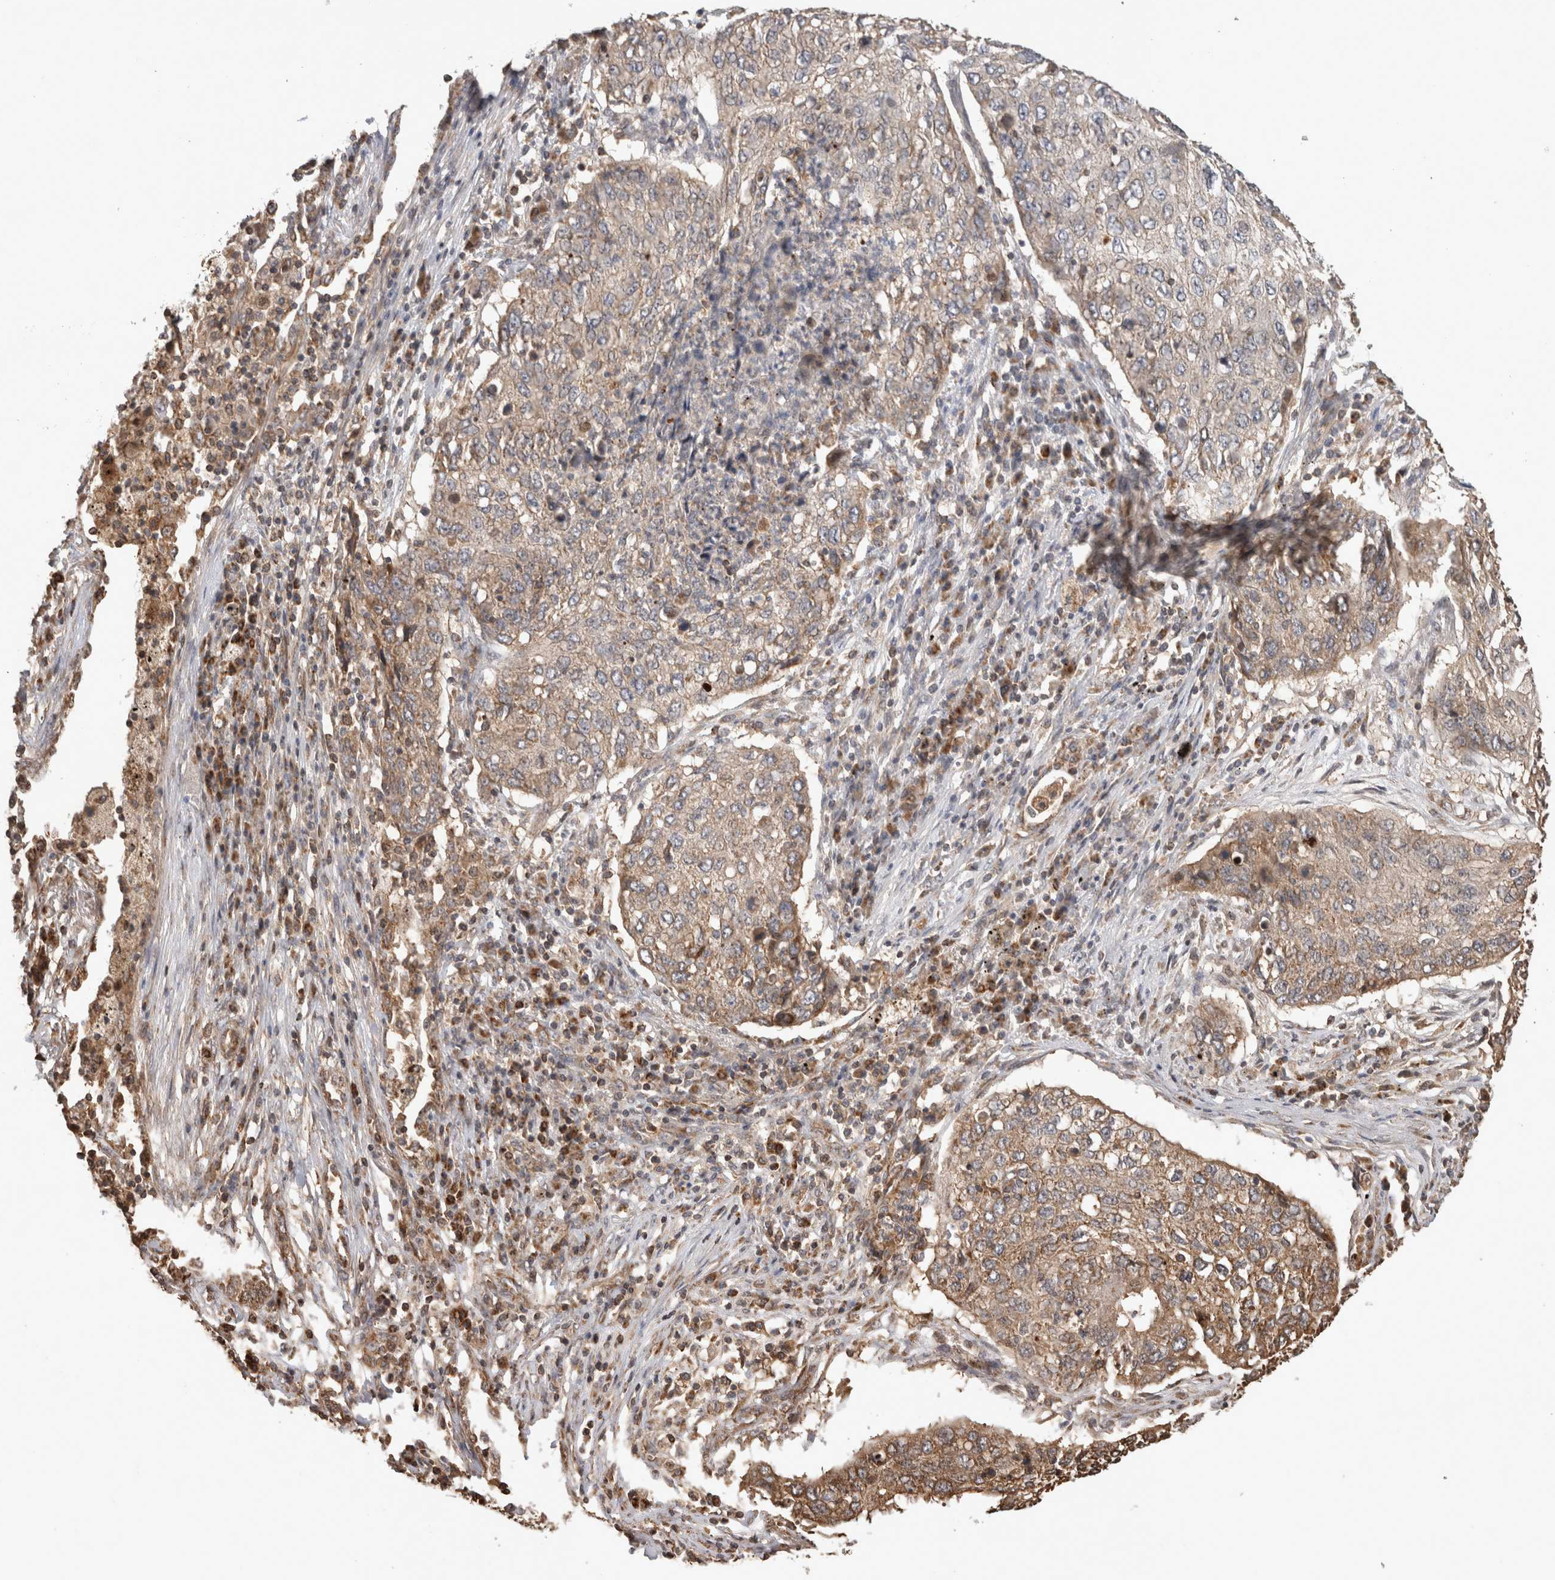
{"staining": {"intensity": "moderate", "quantity": "<25%", "location": "cytoplasmic/membranous"}, "tissue": "lung cancer", "cell_type": "Tumor cells", "image_type": "cancer", "snomed": [{"axis": "morphology", "description": "Squamous cell carcinoma, NOS"}, {"axis": "topography", "description": "Lung"}], "caption": "A brown stain shows moderate cytoplasmic/membranous staining of a protein in human lung squamous cell carcinoma tumor cells.", "gene": "IMMP2L", "patient": {"sex": "female", "age": 63}}